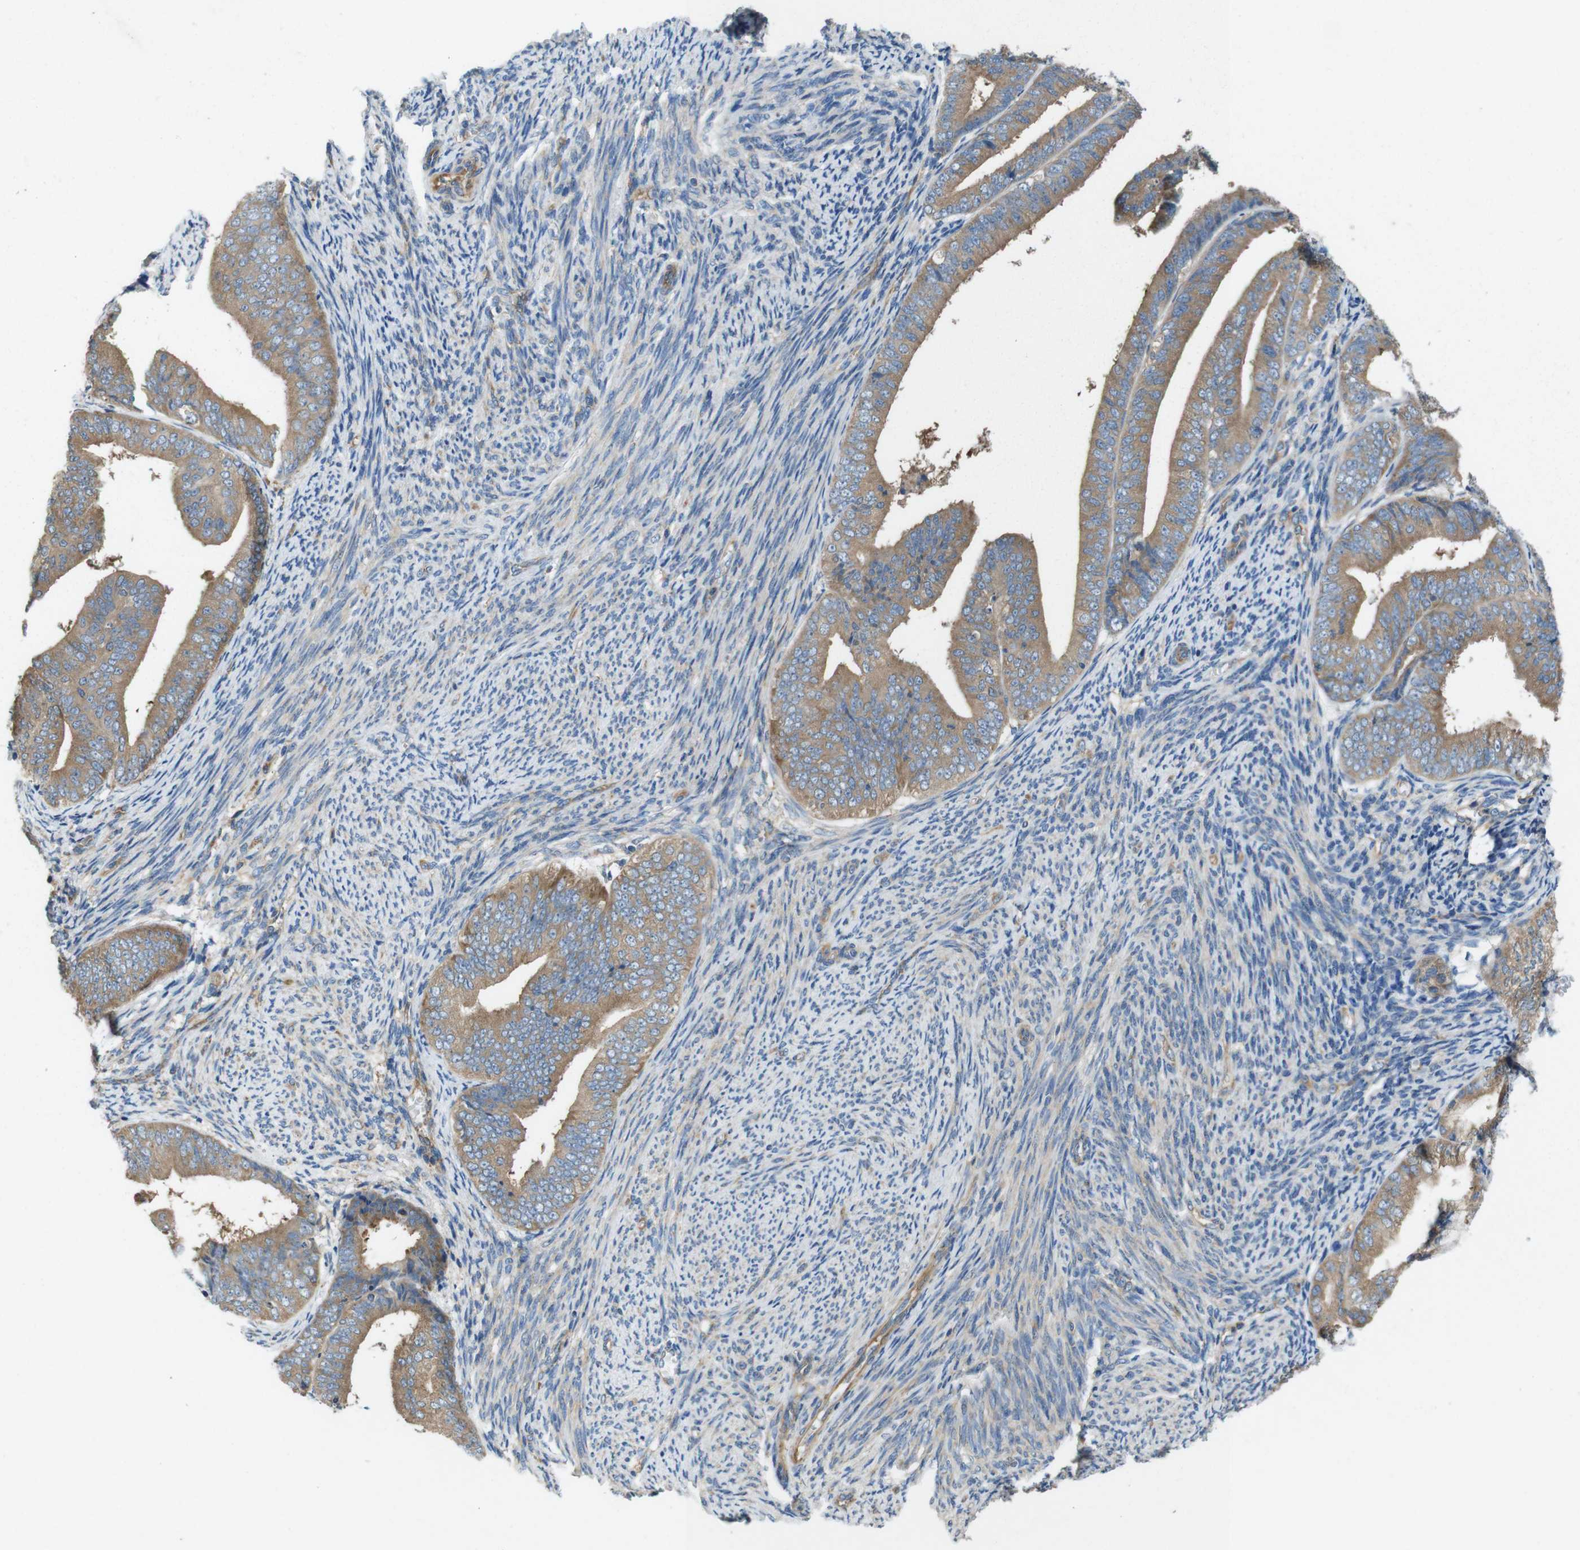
{"staining": {"intensity": "moderate", "quantity": ">75%", "location": "cytoplasmic/membranous"}, "tissue": "endometrial cancer", "cell_type": "Tumor cells", "image_type": "cancer", "snomed": [{"axis": "morphology", "description": "Adenocarcinoma, NOS"}, {"axis": "topography", "description": "Endometrium"}], "caption": "Tumor cells demonstrate moderate cytoplasmic/membranous expression in about >75% of cells in endometrial cancer.", "gene": "DCTN1", "patient": {"sex": "female", "age": 63}}